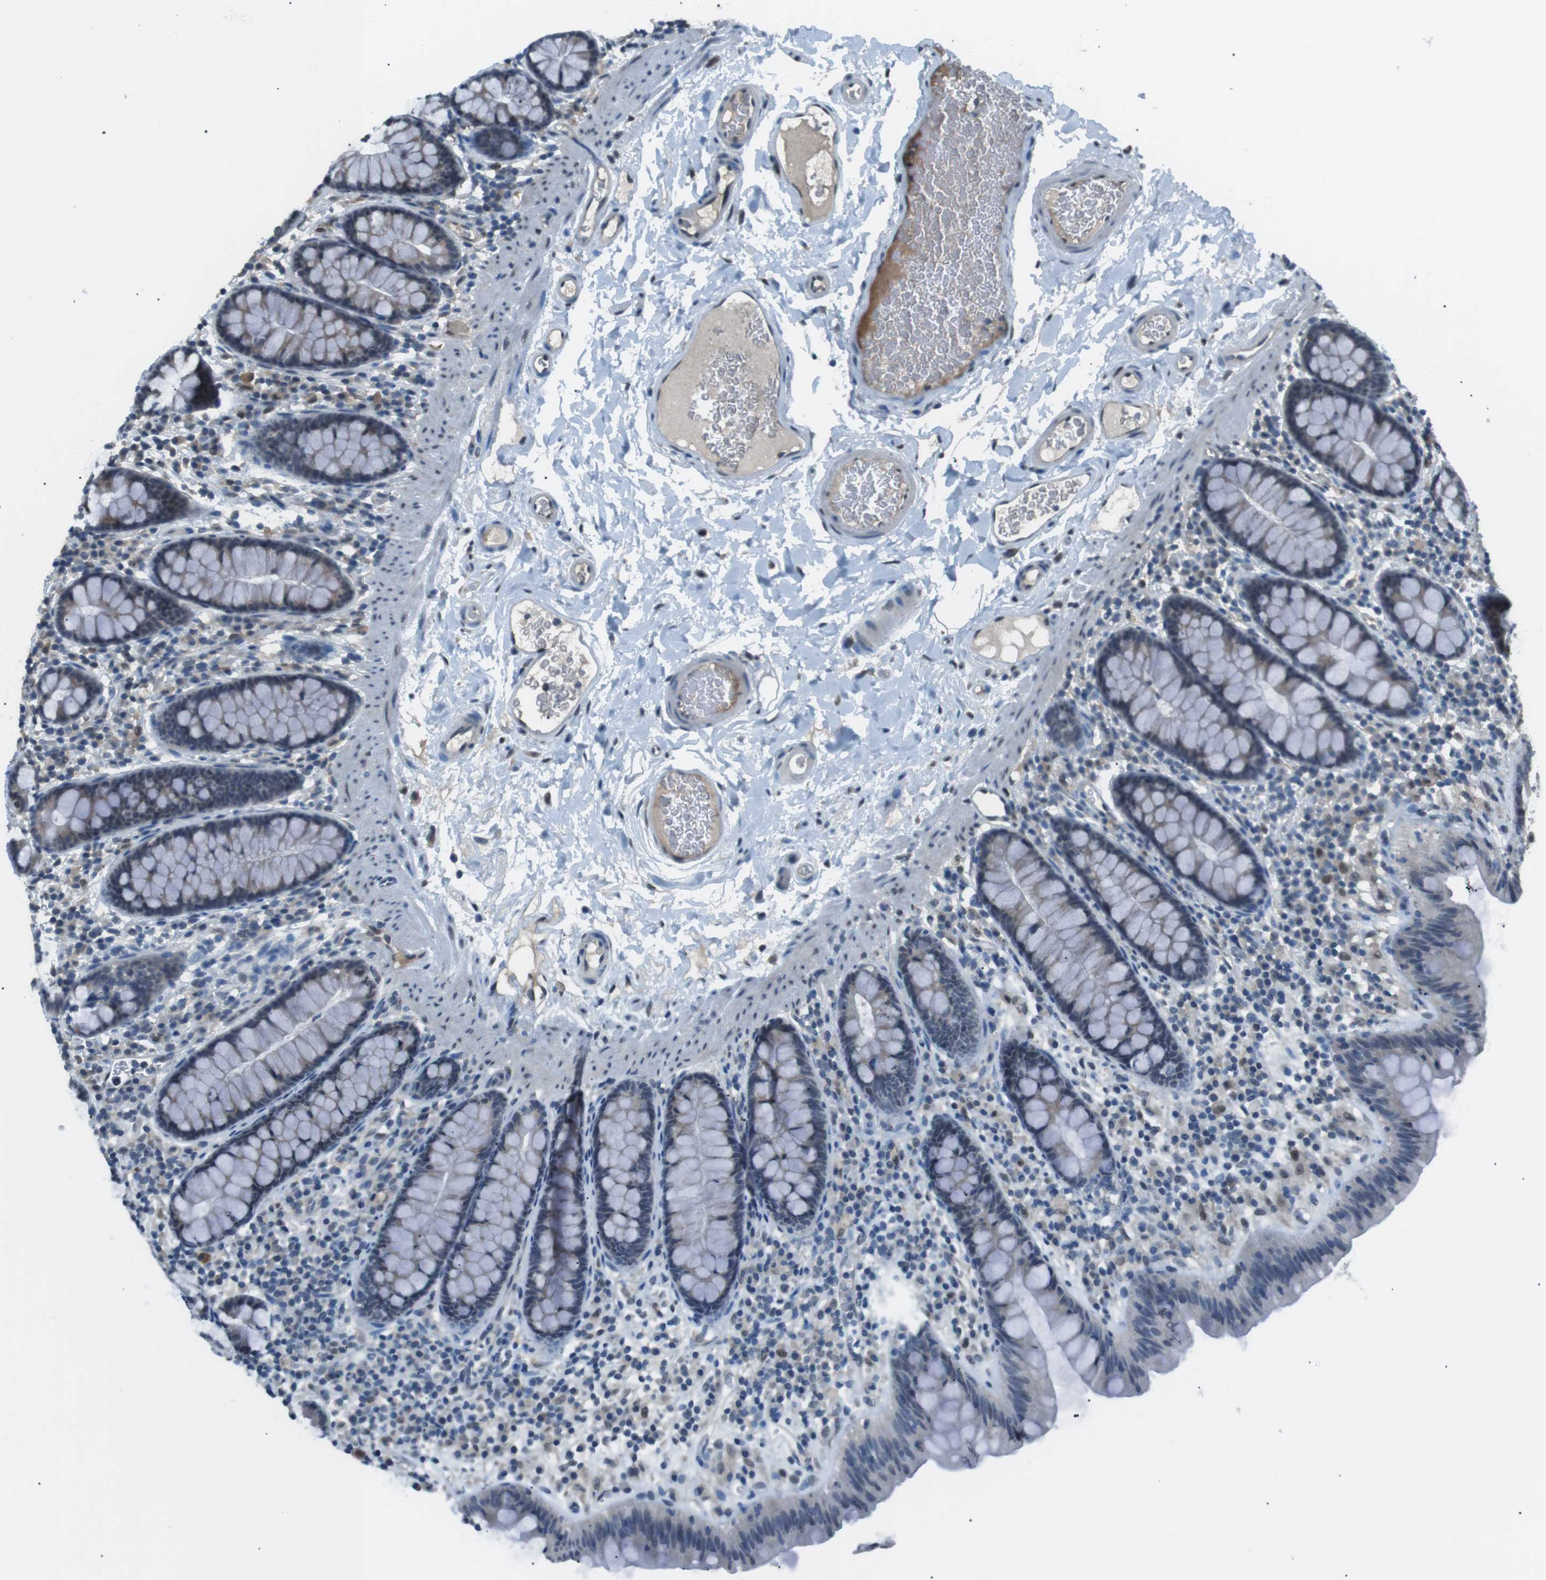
{"staining": {"intensity": "weak", "quantity": "25%-75%", "location": "nuclear"}, "tissue": "colon", "cell_type": "Endothelial cells", "image_type": "normal", "snomed": [{"axis": "morphology", "description": "Normal tissue, NOS"}, {"axis": "topography", "description": "Colon"}], "caption": "IHC of normal human colon reveals low levels of weak nuclear positivity in about 25%-75% of endothelial cells.", "gene": "SRPK2", "patient": {"sex": "female", "age": 80}}